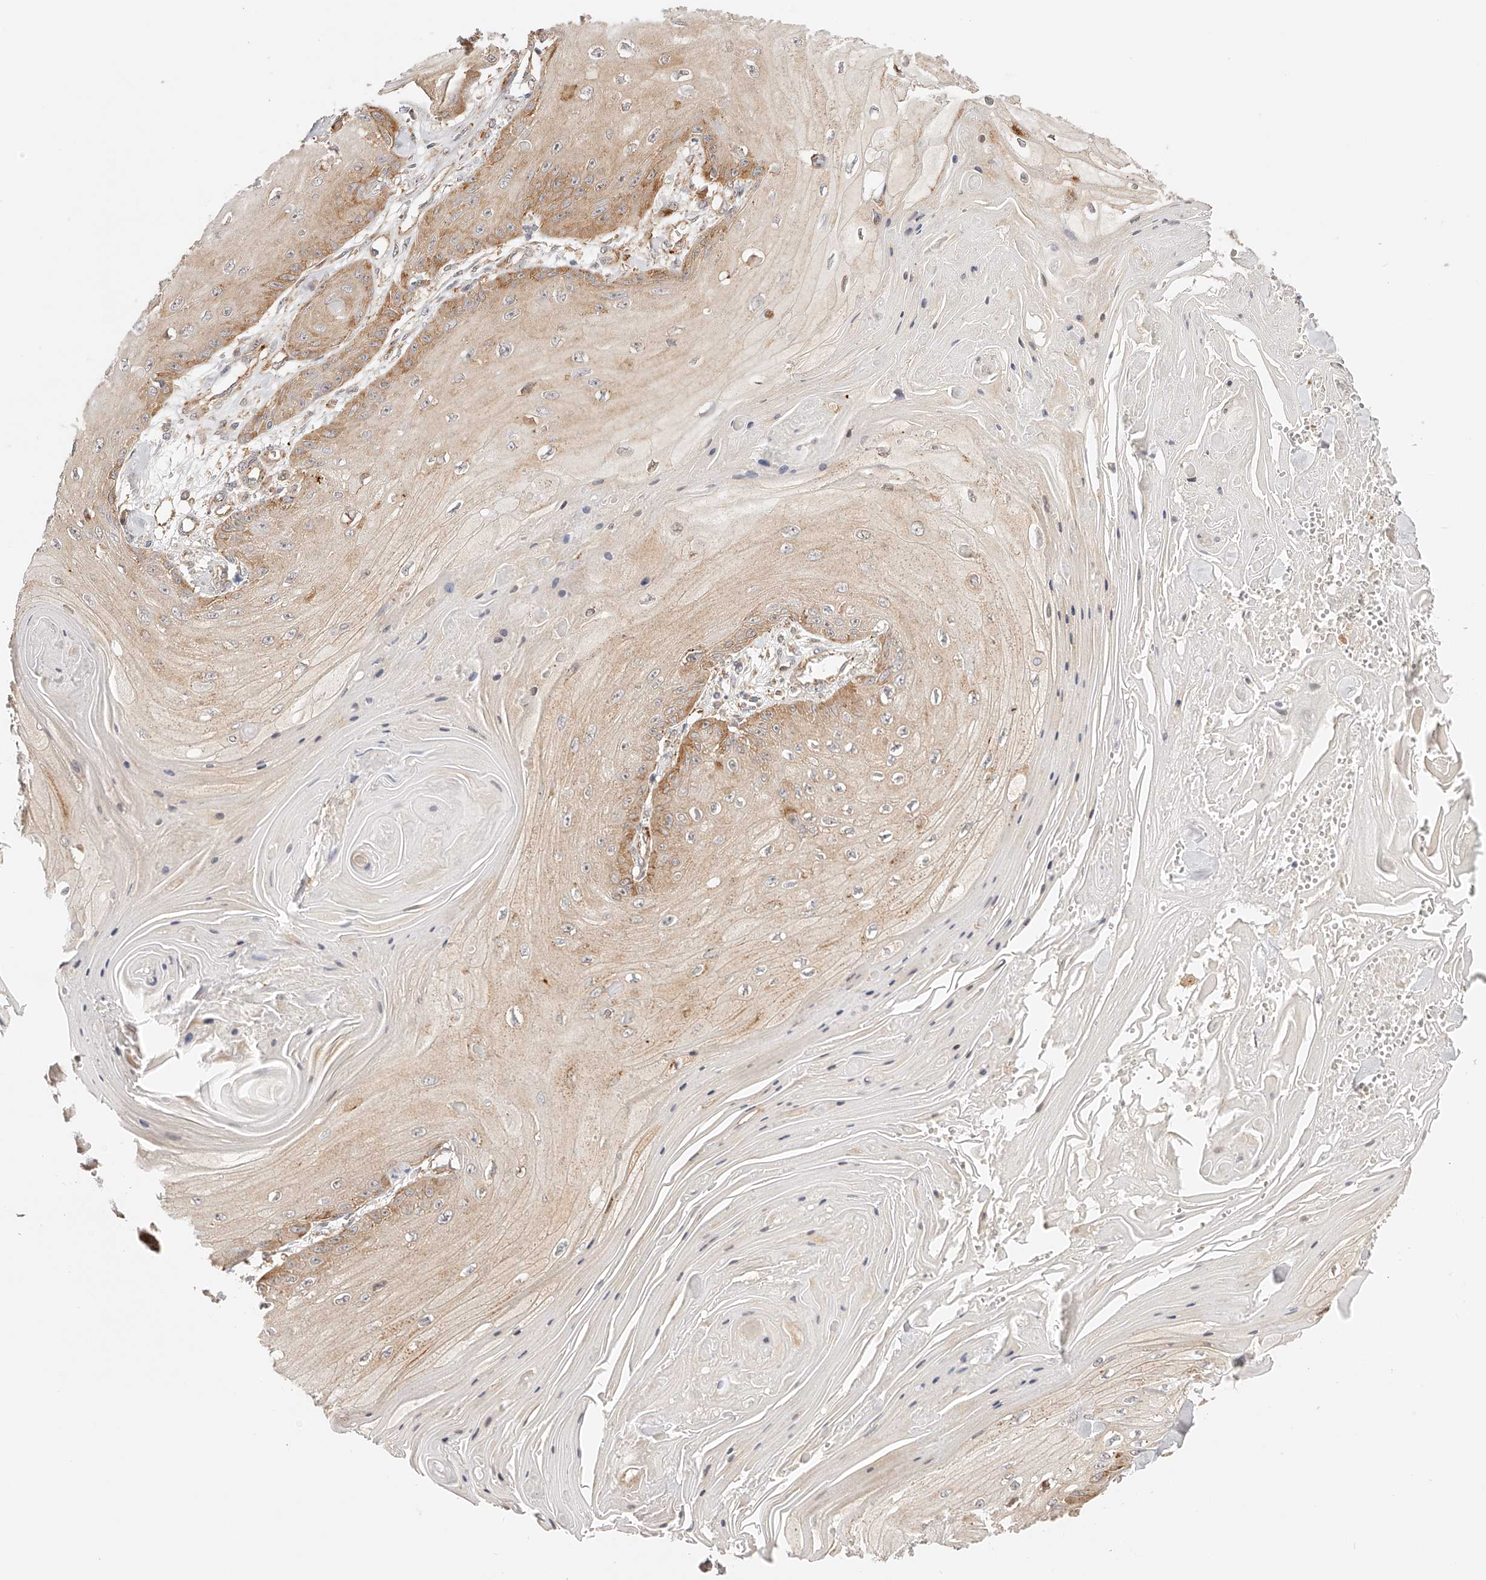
{"staining": {"intensity": "moderate", "quantity": "<25%", "location": "cytoplasmic/membranous"}, "tissue": "skin cancer", "cell_type": "Tumor cells", "image_type": "cancer", "snomed": [{"axis": "morphology", "description": "Squamous cell carcinoma, NOS"}, {"axis": "topography", "description": "Skin"}], "caption": "Protein staining of skin cancer tissue shows moderate cytoplasmic/membranous staining in about <25% of tumor cells.", "gene": "SYNC", "patient": {"sex": "male", "age": 74}}